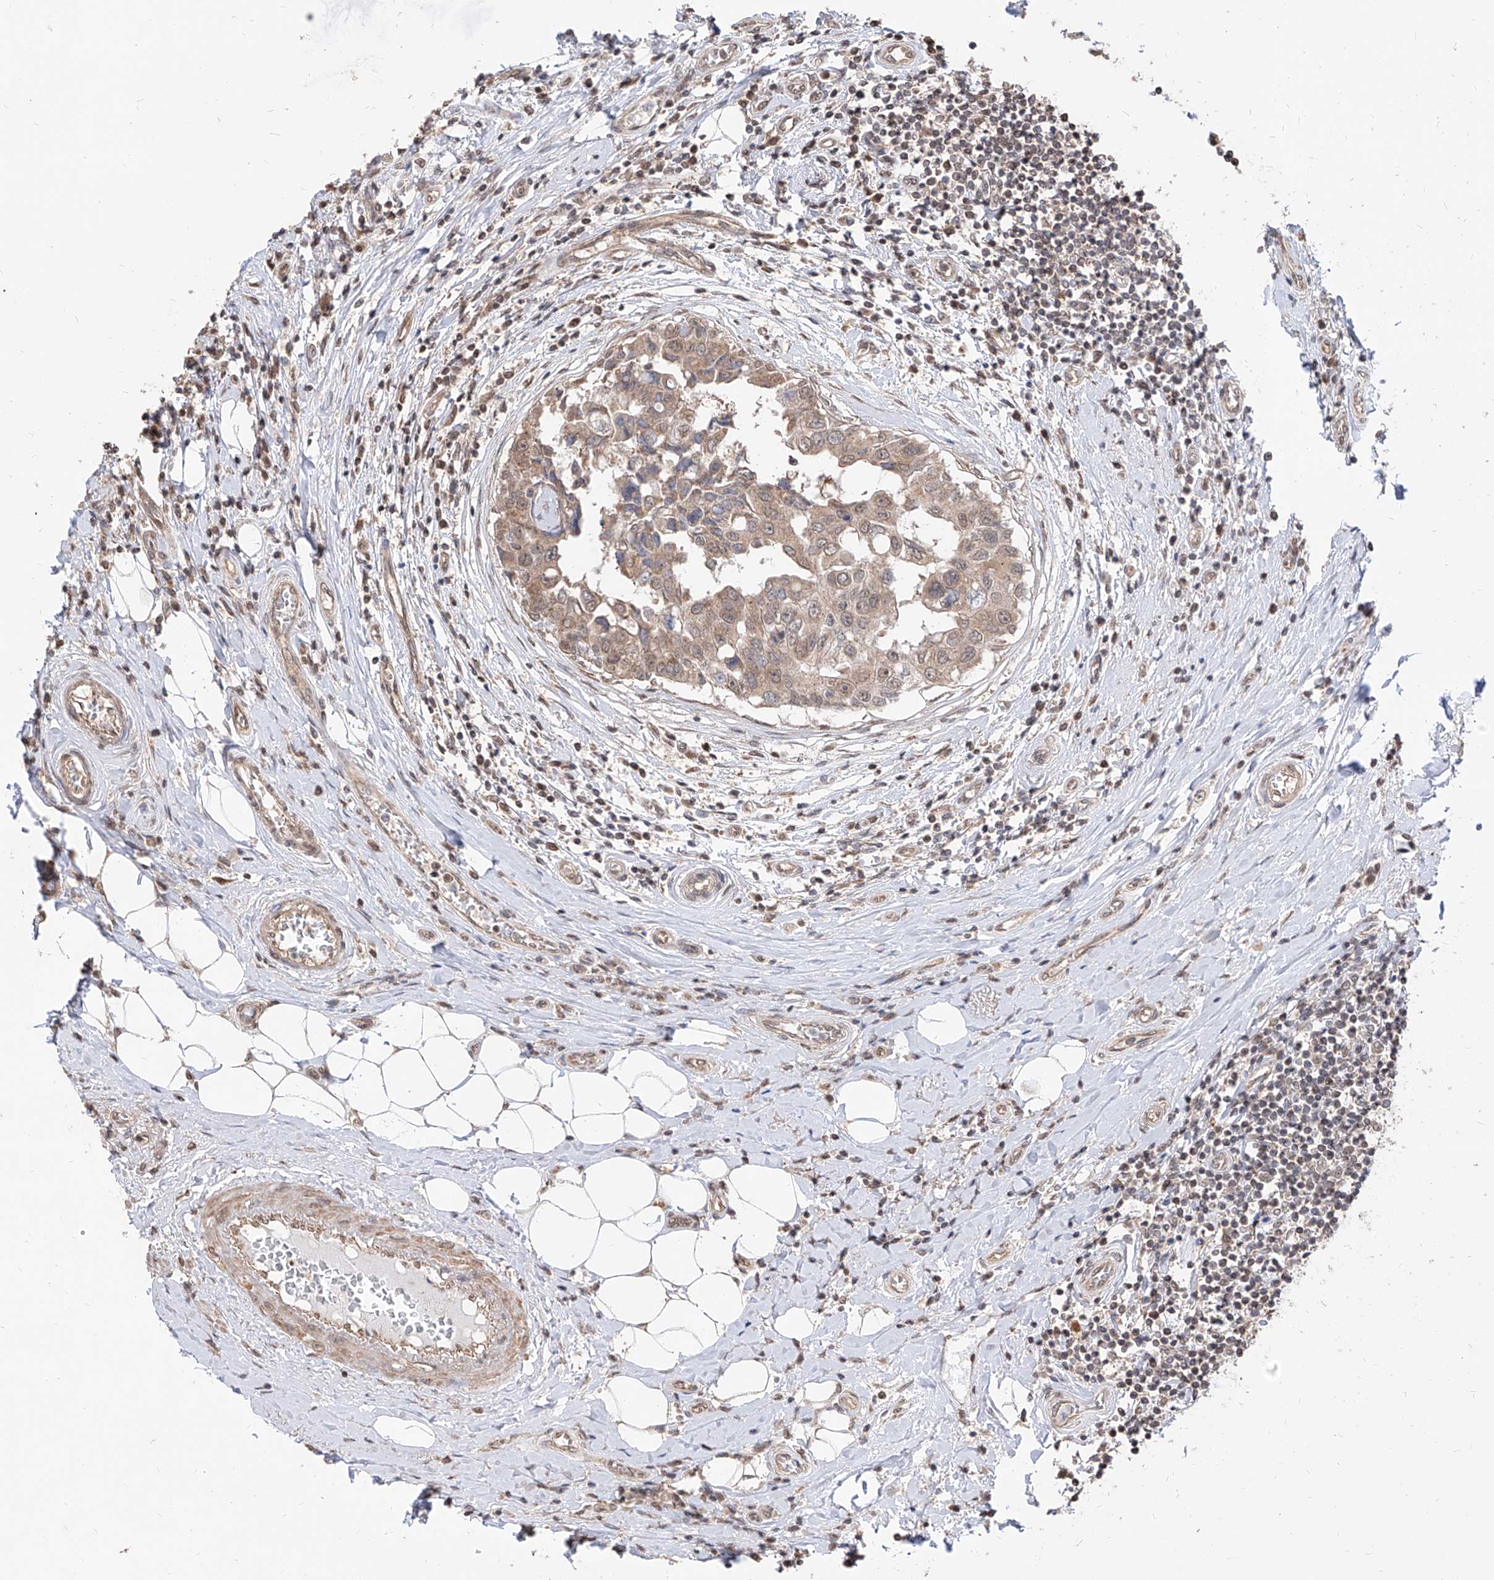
{"staining": {"intensity": "weak", "quantity": ">75%", "location": "cytoplasmic/membranous,nuclear"}, "tissue": "breast cancer", "cell_type": "Tumor cells", "image_type": "cancer", "snomed": [{"axis": "morphology", "description": "Duct carcinoma"}, {"axis": "topography", "description": "Breast"}], "caption": "IHC of human breast cancer (invasive ductal carcinoma) reveals low levels of weak cytoplasmic/membranous and nuclear positivity in about >75% of tumor cells. (DAB (3,3'-diaminobenzidine) IHC with brightfield microscopy, high magnification).", "gene": "C8orf82", "patient": {"sex": "female", "age": 27}}